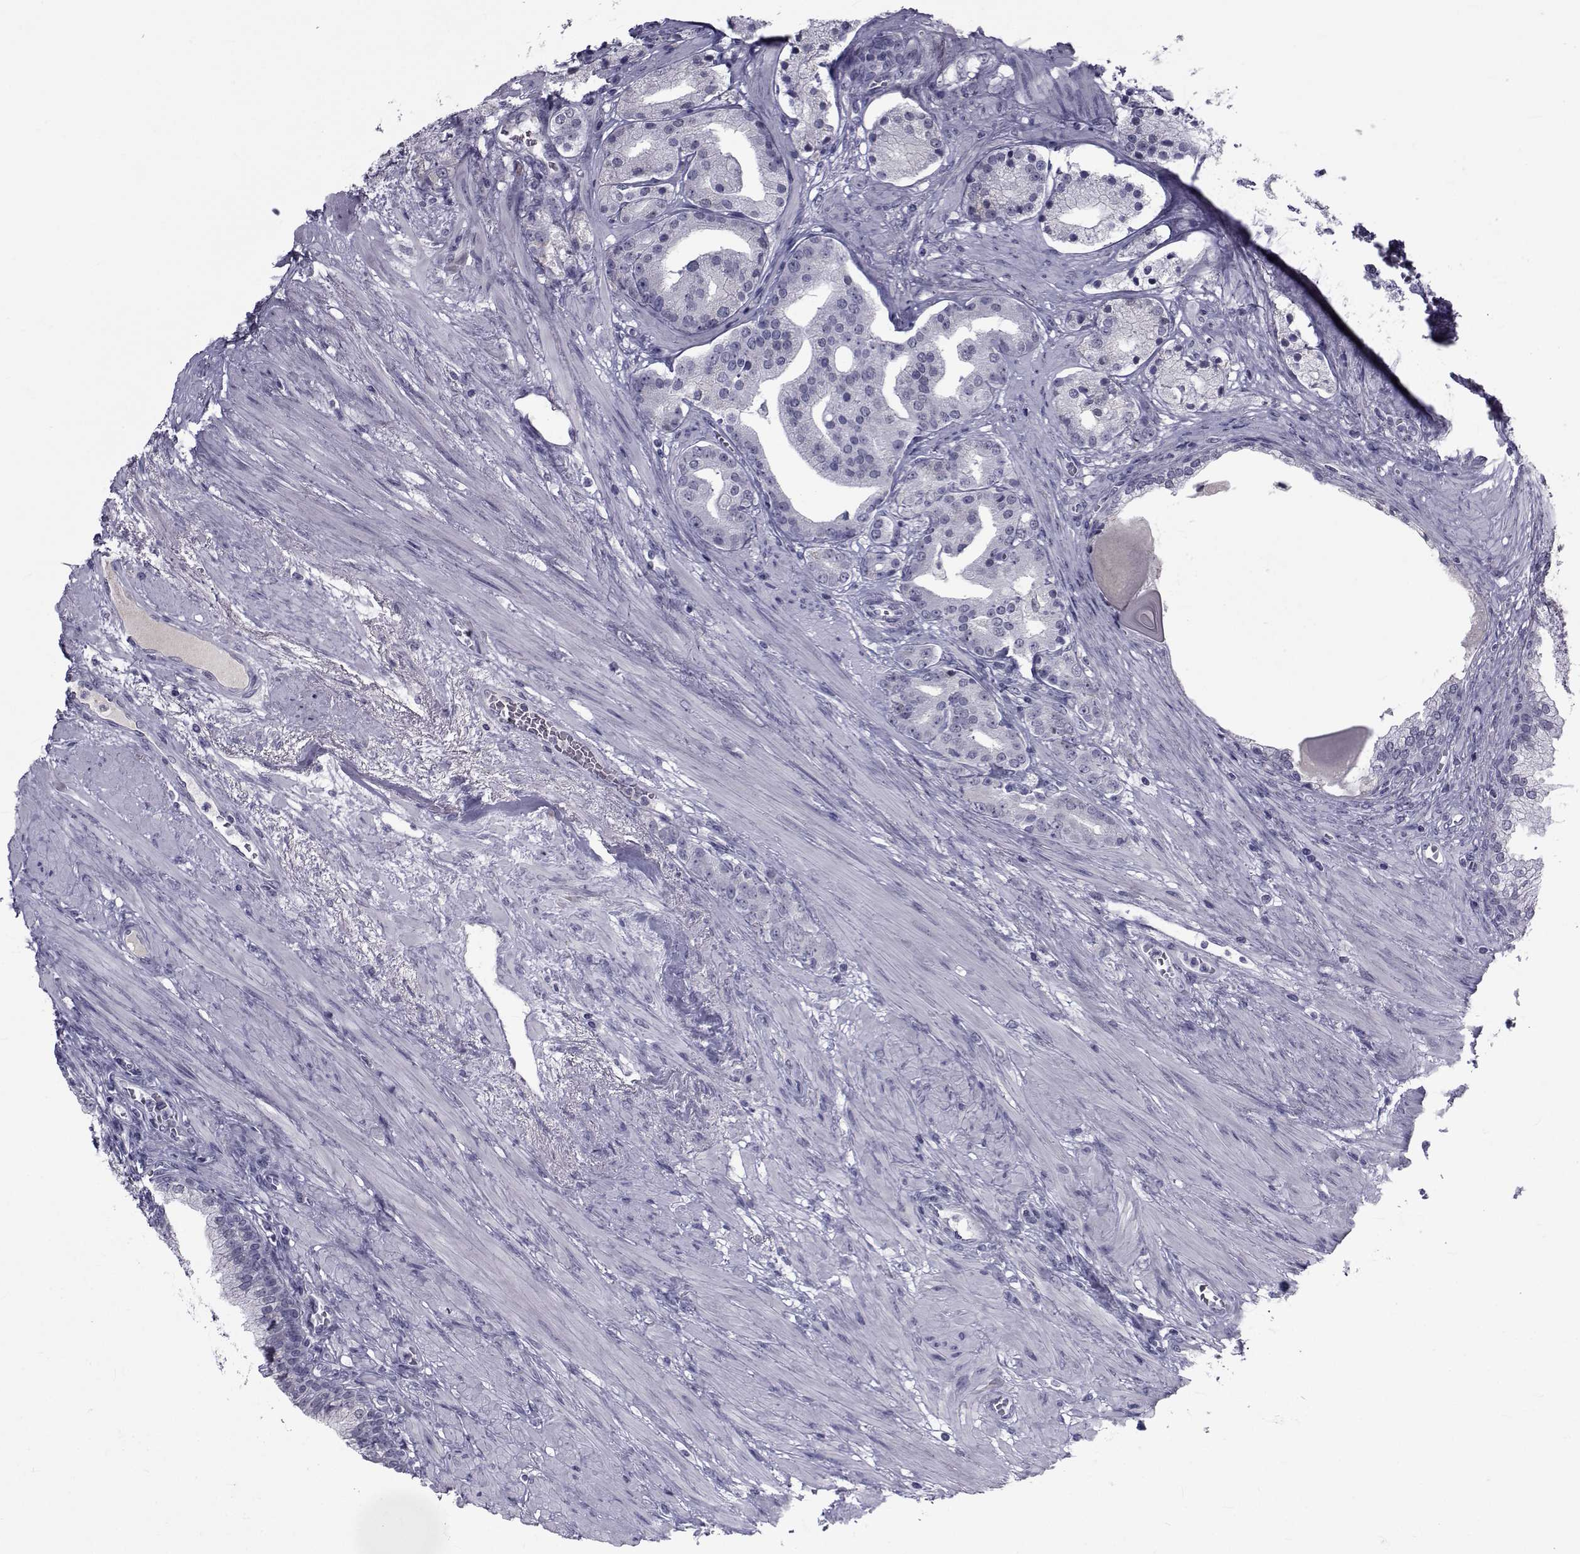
{"staining": {"intensity": "negative", "quantity": "none", "location": "none"}, "tissue": "prostate cancer", "cell_type": "Tumor cells", "image_type": "cancer", "snomed": [{"axis": "morphology", "description": "Adenocarcinoma, NOS"}, {"axis": "topography", "description": "Prostate"}], "caption": "IHC of prostate adenocarcinoma exhibits no staining in tumor cells.", "gene": "PAX2", "patient": {"sex": "male", "age": 69}}